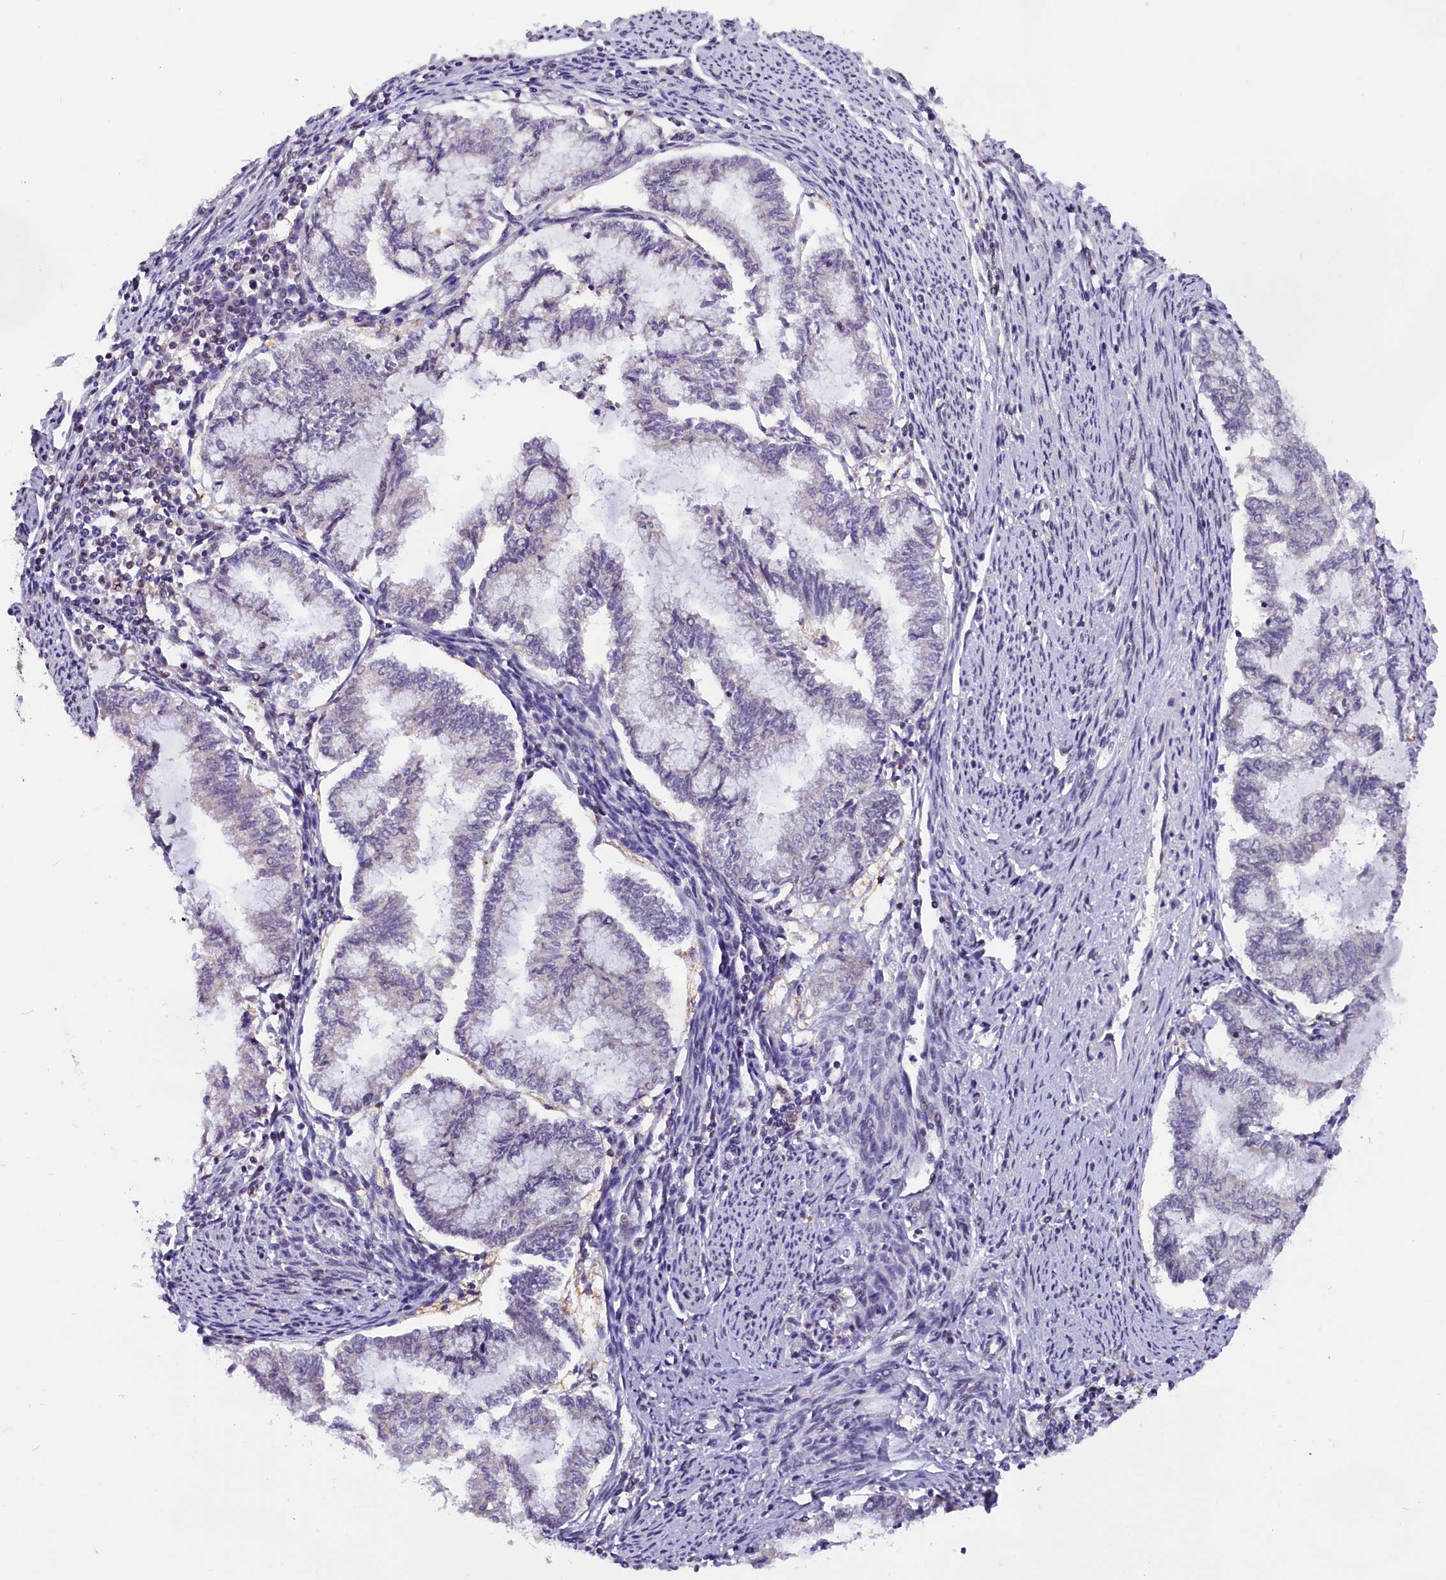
{"staining": {"intensity": "negative", "quantity": "none", "location": "none"}, "tissue": "endometrial cancer", "cell_type": "Tumor cells", "image_type": "cancer", "snomed": [{"axis": "morphology", "description": "Adenocarcinoma, NOS"}, {"axis": "topography", "description": "Endometrium"}], "caption": "An IHC image of endometrial adenocarcinoma is shown. There is no staining in tumor cells of endometrial adenocarcinoma. The staining is performed using DAB brown chromogen with nuclei counter-stained in using hematoxylin.", "gene": "ZC3H4", "patient": {"sex": "female", "age": 79}}